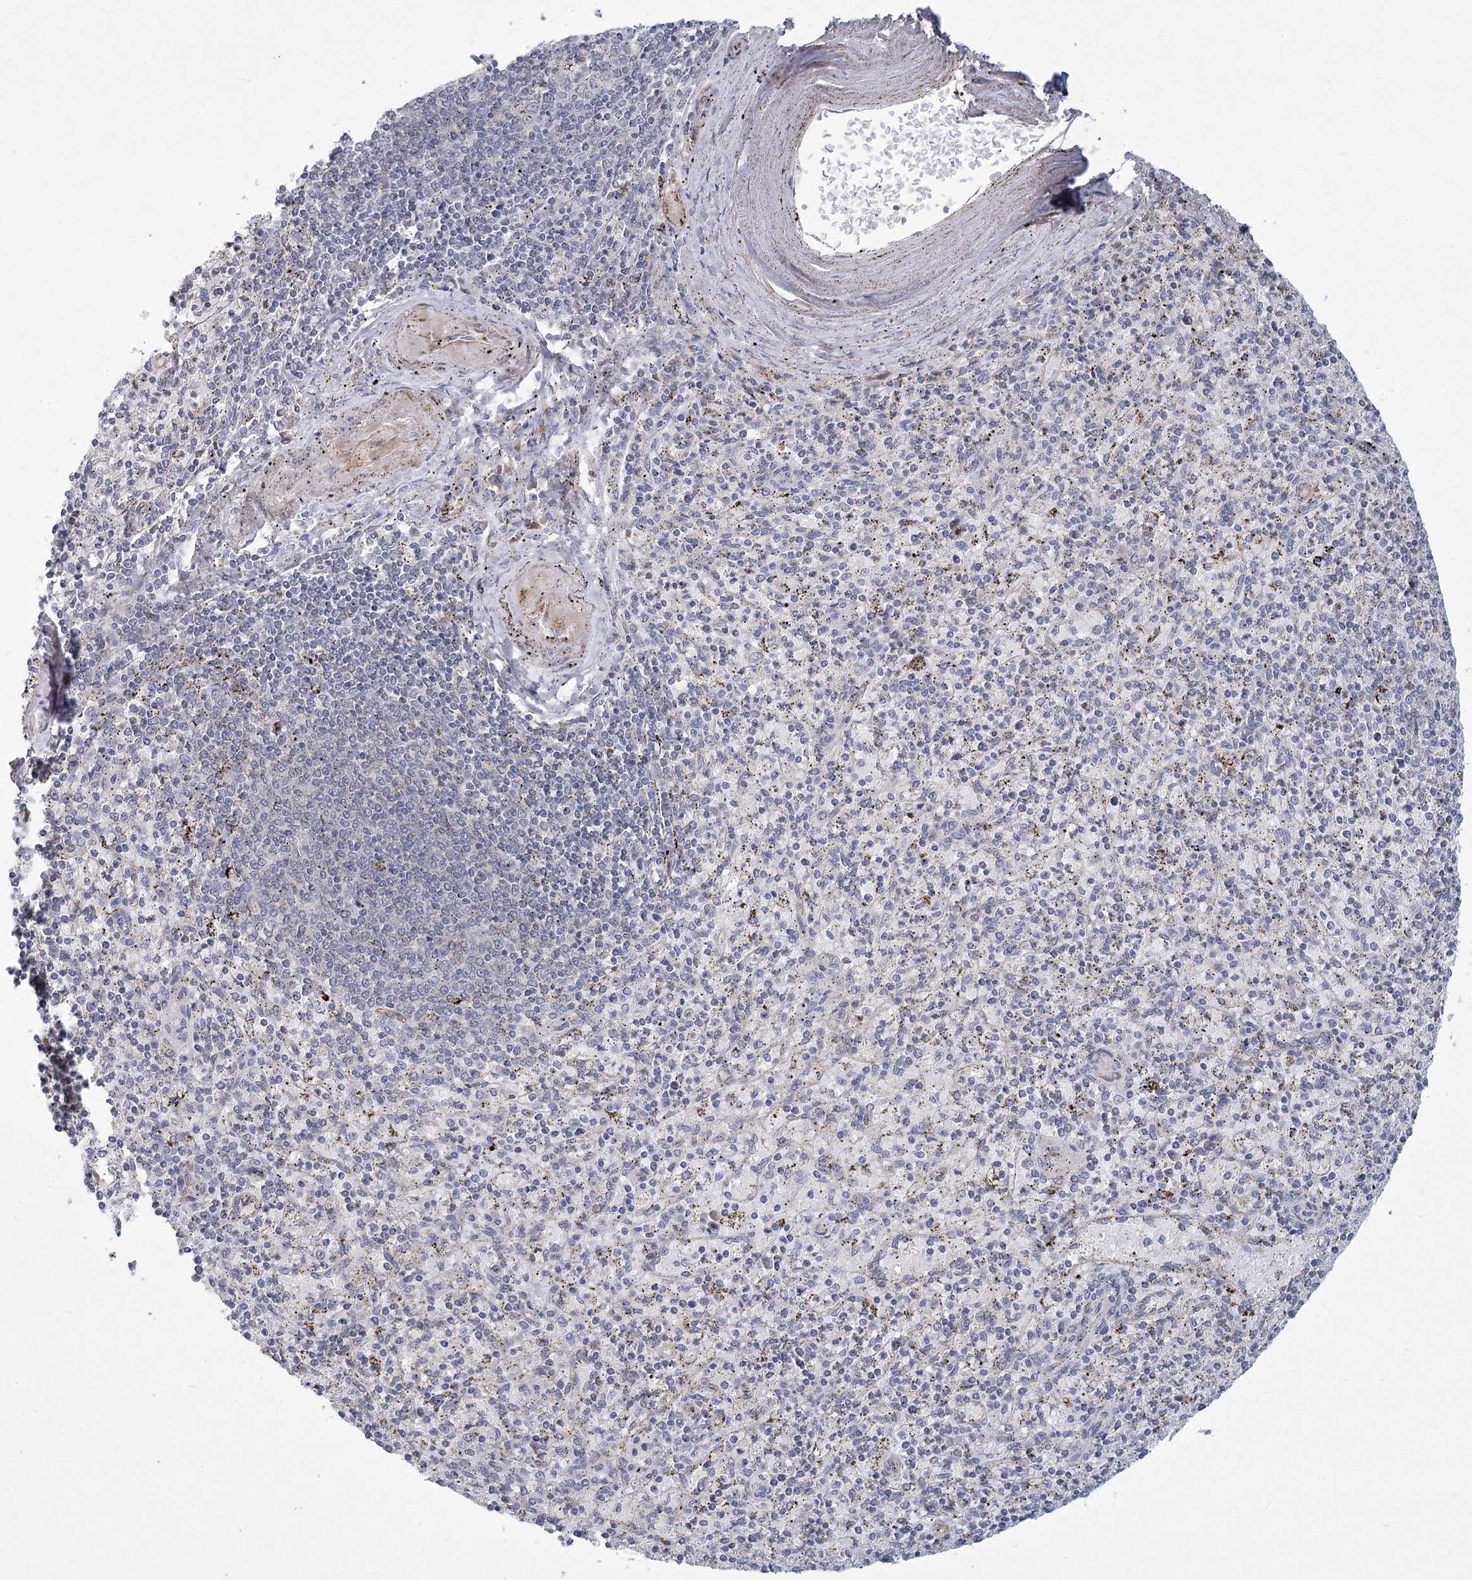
{"staining": {"intensity": "negative", "quantity": "none", "location": "none"}, "tissue": "spleen", "cell_type": "Cells in red pulp", "image_type": "normal", "snomed": [{"axis": "morphology", "description": "Normal tissue, NOS"}, {"axis": "topography", "description": "Spleen"}], "caption": "Protein analysis of normal spleen demonstrates no significant expression in cells in red pulp. Brightfield microscopy of immunohistochemistry (IHC) stained with DAB (brown) and hematoxylin (blue), captured at high magnification.", "gene": "MEPE", "patient": {"sex": "male", "age": 72}}